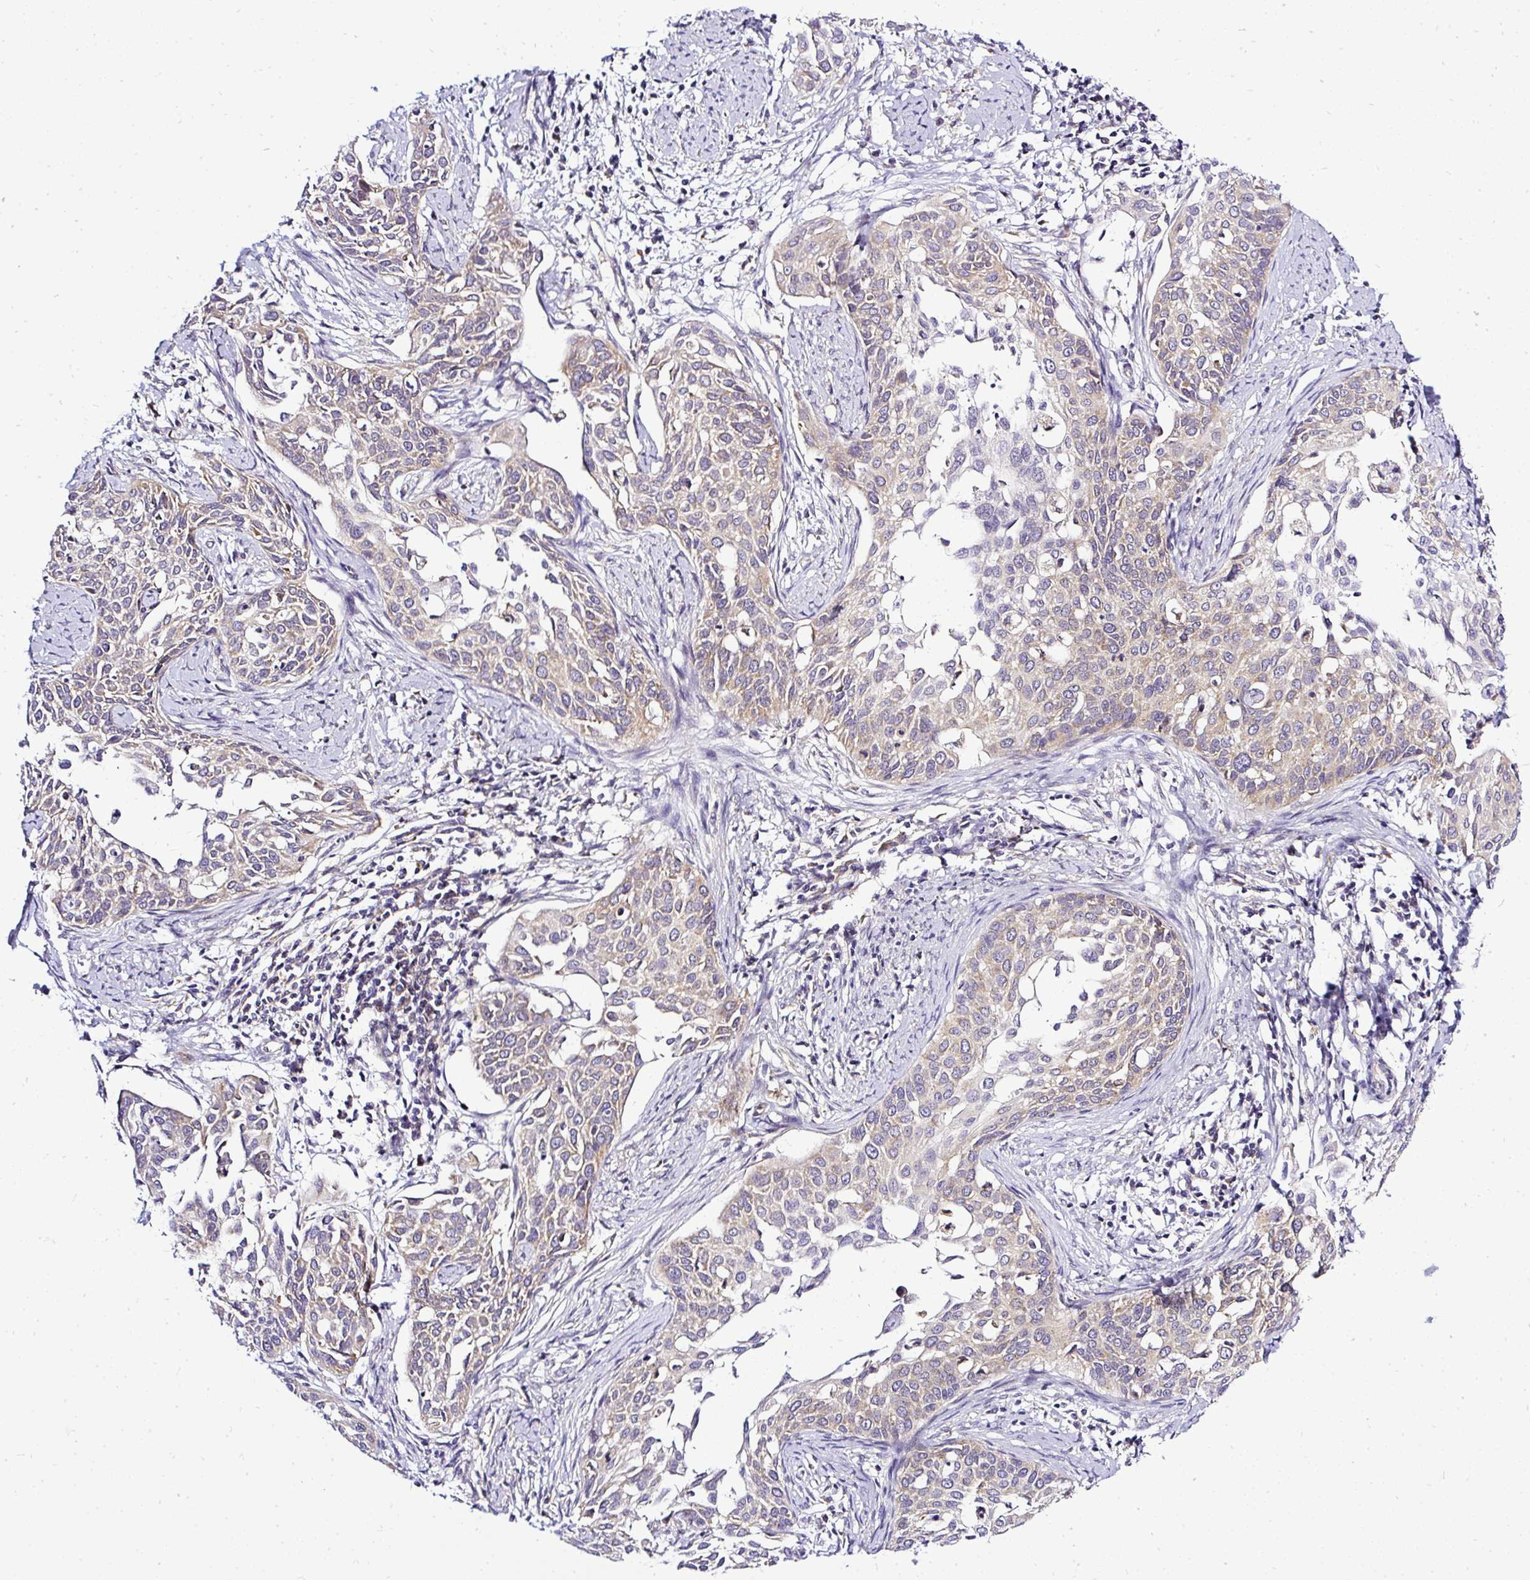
{"staining": {"intensity": "weak", "quantity": "25%-75%", "location": "cytoplasmic/membranous"}, "tissue": "cervical cancer", "cell_type": "Tumor cells", "image_type": "cancer", "snomed": [{"axis": "morphology", "description": "Squamous cell carcinoma, NOS"}, {"axis": "topography", "description": "Cervix"}], "caption": "A high-resolution histopathology image shows IHC staining of cervical squamous cell carcinoma, which displays weak cytoplasmic/membranous staining in about 25%-75% of tumor cells. Using DAB (brown) and hematoxylin (blue) stains, captured at high magnification using brightfield microscopy.", "gene": "AMFR", "patient": {"sex": "female", "age": 44}}